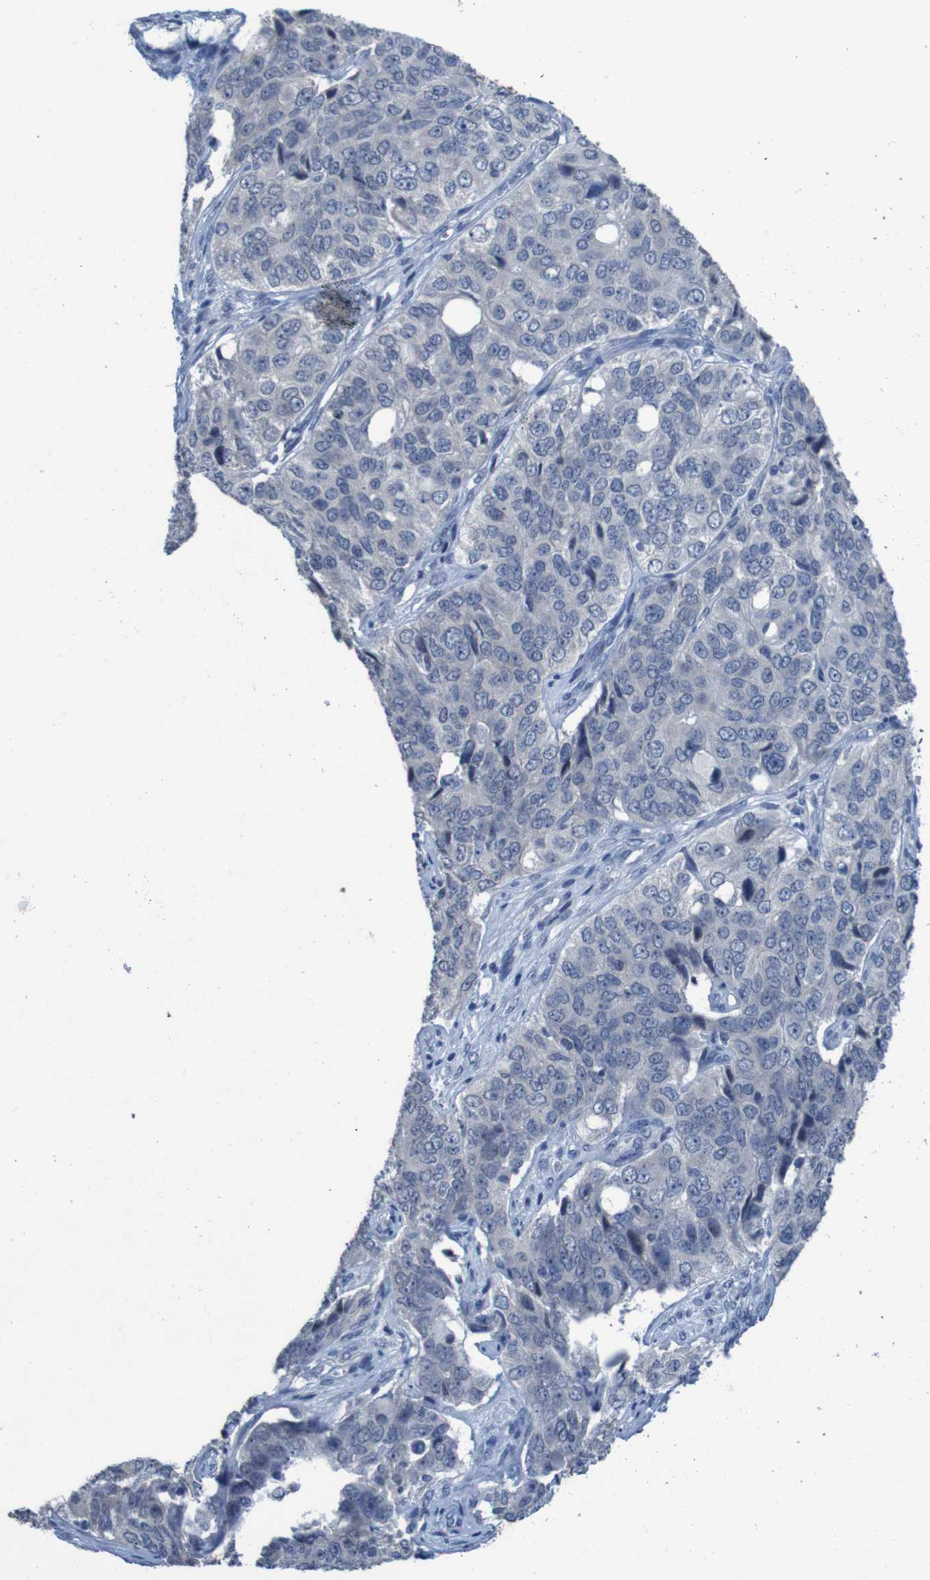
{"staining": {"intensity": "negative", "quantity": "none", "location": "none"}, "tissue": "ovarian cancer", "cell_type": "Tumor cells", "image_type": "cancer", "snomed": [{"axis": "morphology", "description": "Carcinoma, endometroid"}, {"axis": "topography", "description": "Ovary"}], "caption": "There is no significant positivity in tumor cells of ovarian cancer (endometroid carcinoma). Nuclei are stained in blue.", "gene": "CLDN18", "patient": {"sex": "female", "age": 51}}